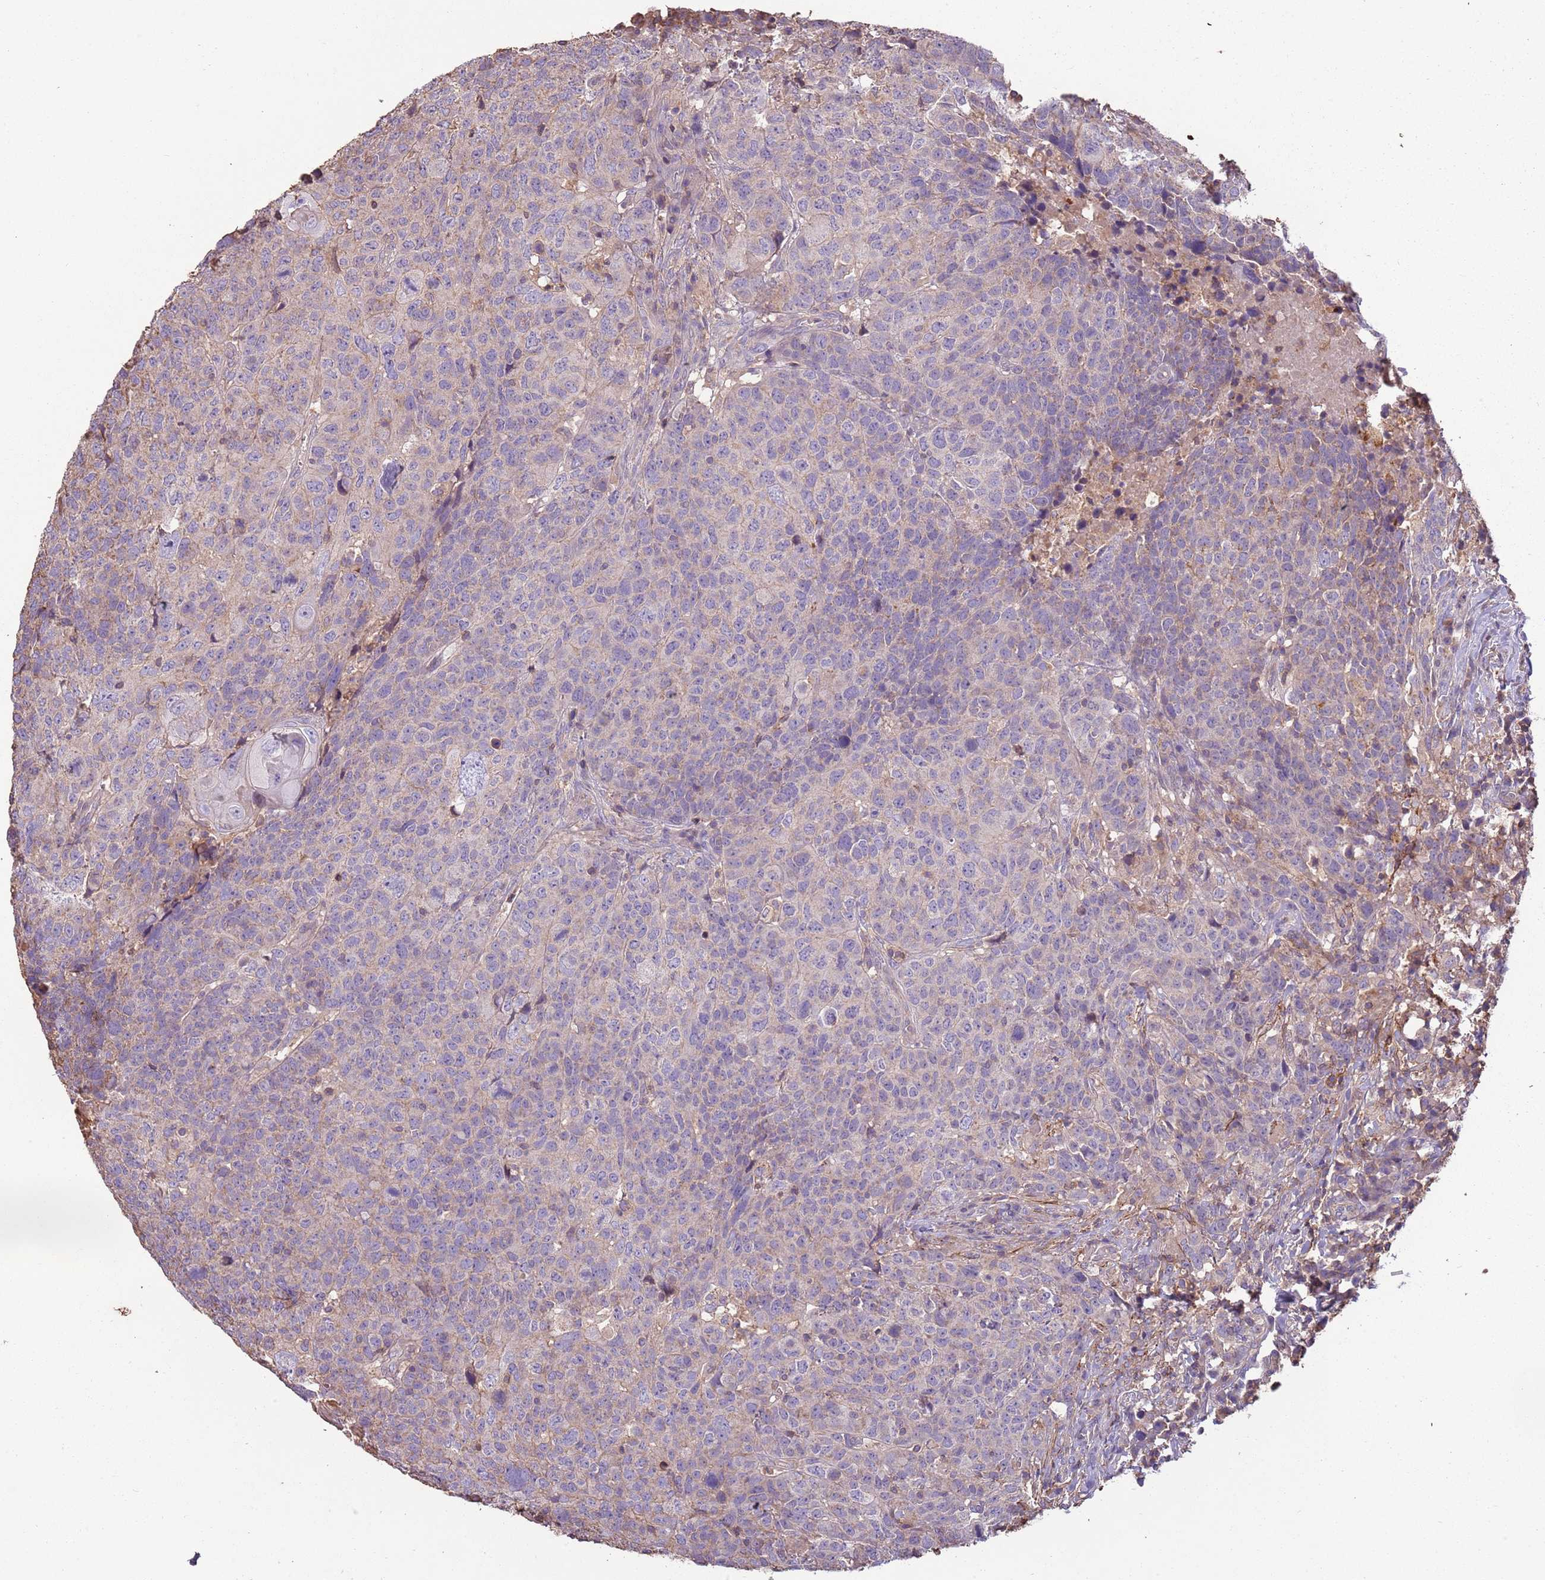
{"staining": {"intensity": "negative", "quantity": "none", "location": "none"}, "tissue": "head and neck cancer", "cell_type": "Tumor cells", "image_type": "cancer", "snomed": [{"axis": "morphology", "description": "Normal tissue, NOS"}, {"axis": "morphology", "description": "Squamous cell carcinoma, NOS"}, {"axis": "topography", "description": "Skeletal muscle"}, {"axis": "topography", "description": "Vascular tissue"}, {"axis": "topography", "description": "Peripheral nerve tissue"}, {"axis": "topography", "description": "Head-Neck"}], "caption": "Tumor cells are negative for brown protein staining in head and neck cancer (squamous cell carcinoma). Nuclei are stained in blue.", "gene": "FECH", "patient": {"sex": "male", "age": 66}}